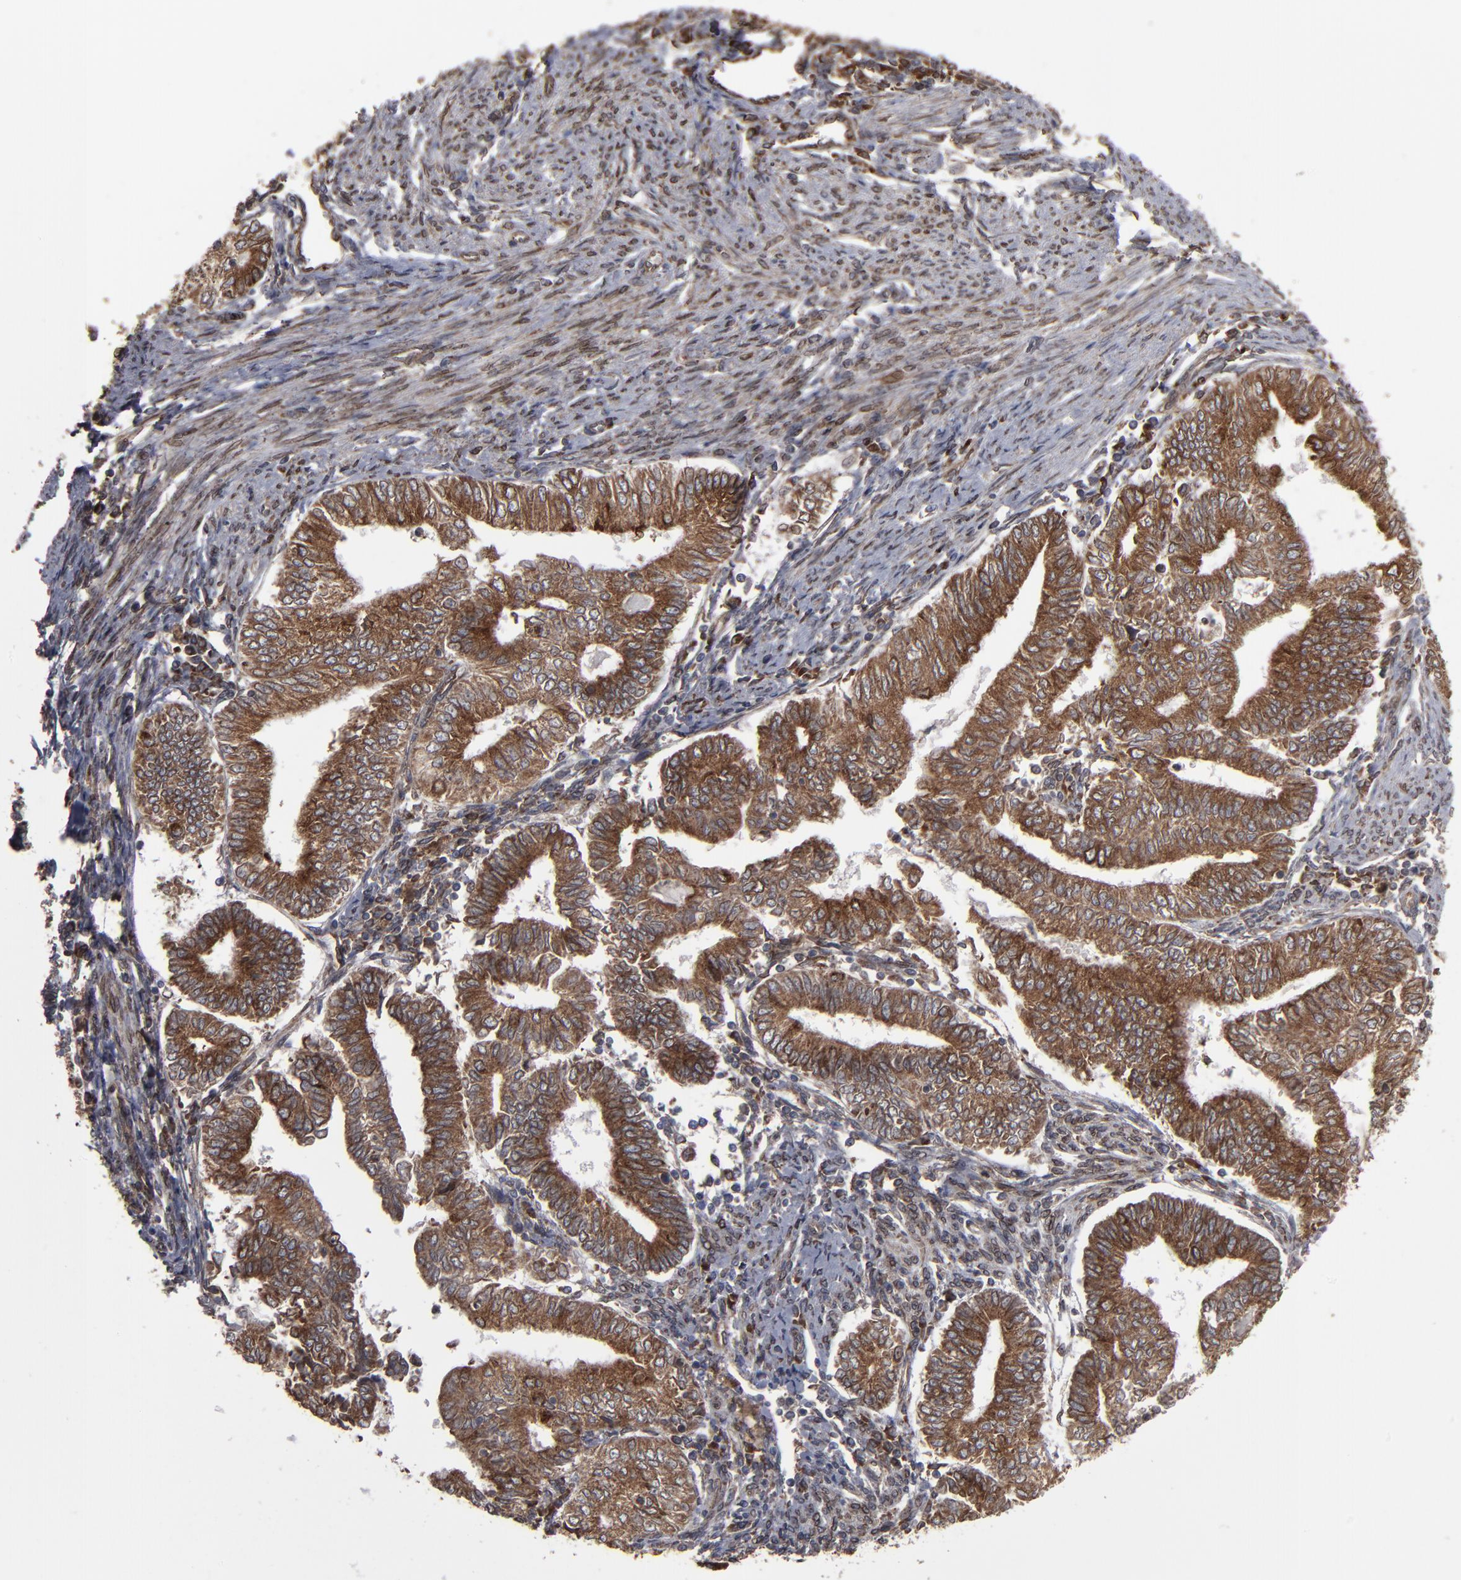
{"staining": {"intensity": "moderate", "quantity": ">75%", "location": "cytoplasmic/membranous"}, "tissue": "endometrial cancer", "cell_type": "Tumor cells", "image_type": "cancer", "snomed": [{"axis": "morphology", "description": "Adenocarcinoma, NOS"}, {"axis": "topography", "description": "Endometrium"}], "caption": "Brown immunohistochemical staining in endometrial cancer exhibits moderate cytoplasmic/membranous expression in about >75% of tumor cells.", "gene": "CNIH1", "patient": {"sex": "female", "age": 66}}